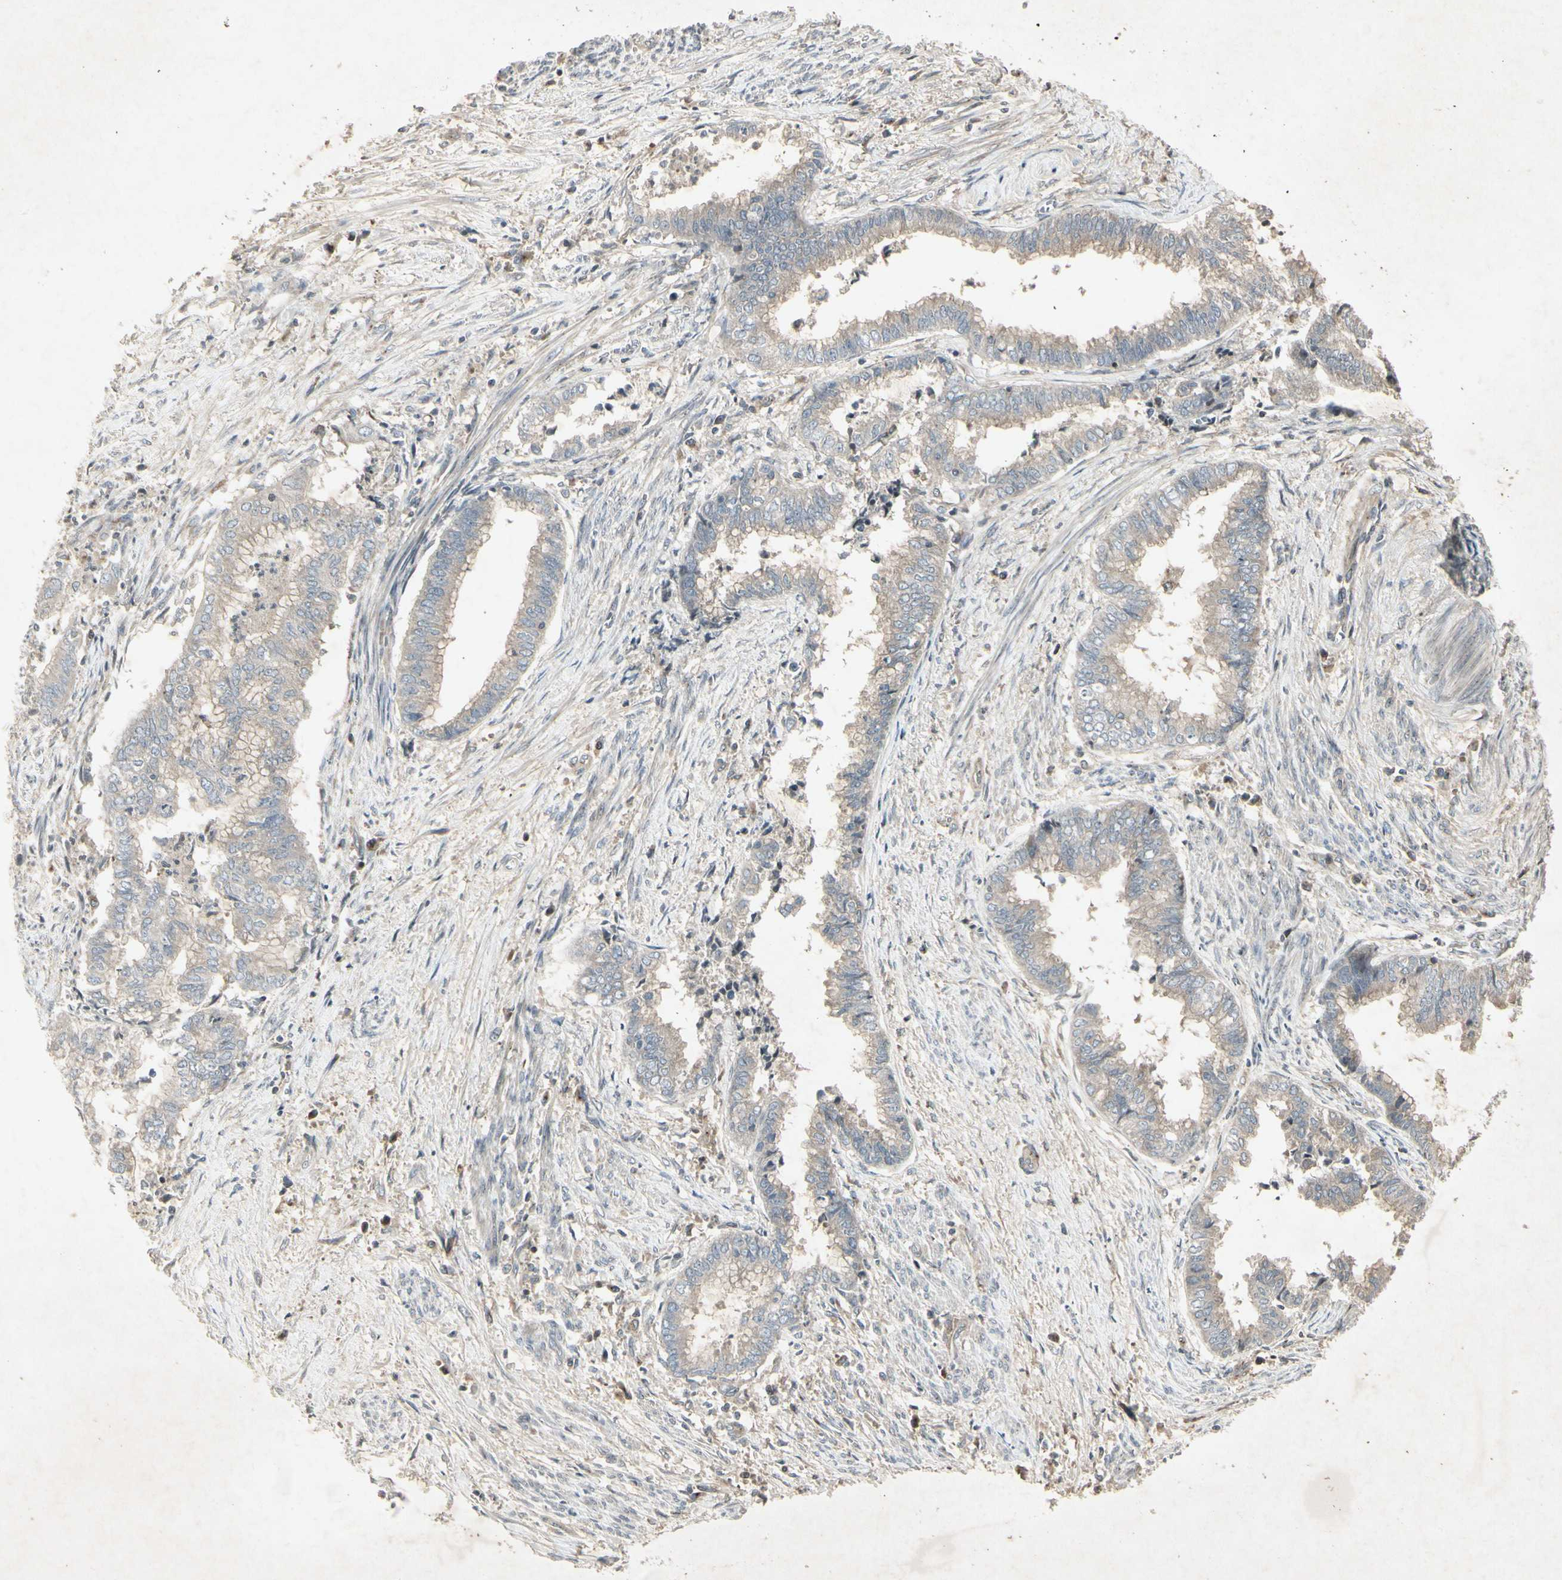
{"staining": {"intensity": "weak", "quantity": ">75%", "location": "cytoplasmic/membranous"}, "tissue": "endometrial cancer", "cell_type": "Tumor cells", "image_type": "cancer", "snomed": [{"axis": "morphology", "description": "Necrosis, NOS"}, {"axis": "morphology", "description": "Adenocarcinoma, NOS"}, {"axis": "topography", "description": "Endometrium"}], "caption": "An image of human adenocarcinoma (endometrial) stained for a protein shows weak cytoplasmic/membranous brown staining in tumor cells.", "gene": "TEK", "patient": {"sex": "female", "age": 79}}